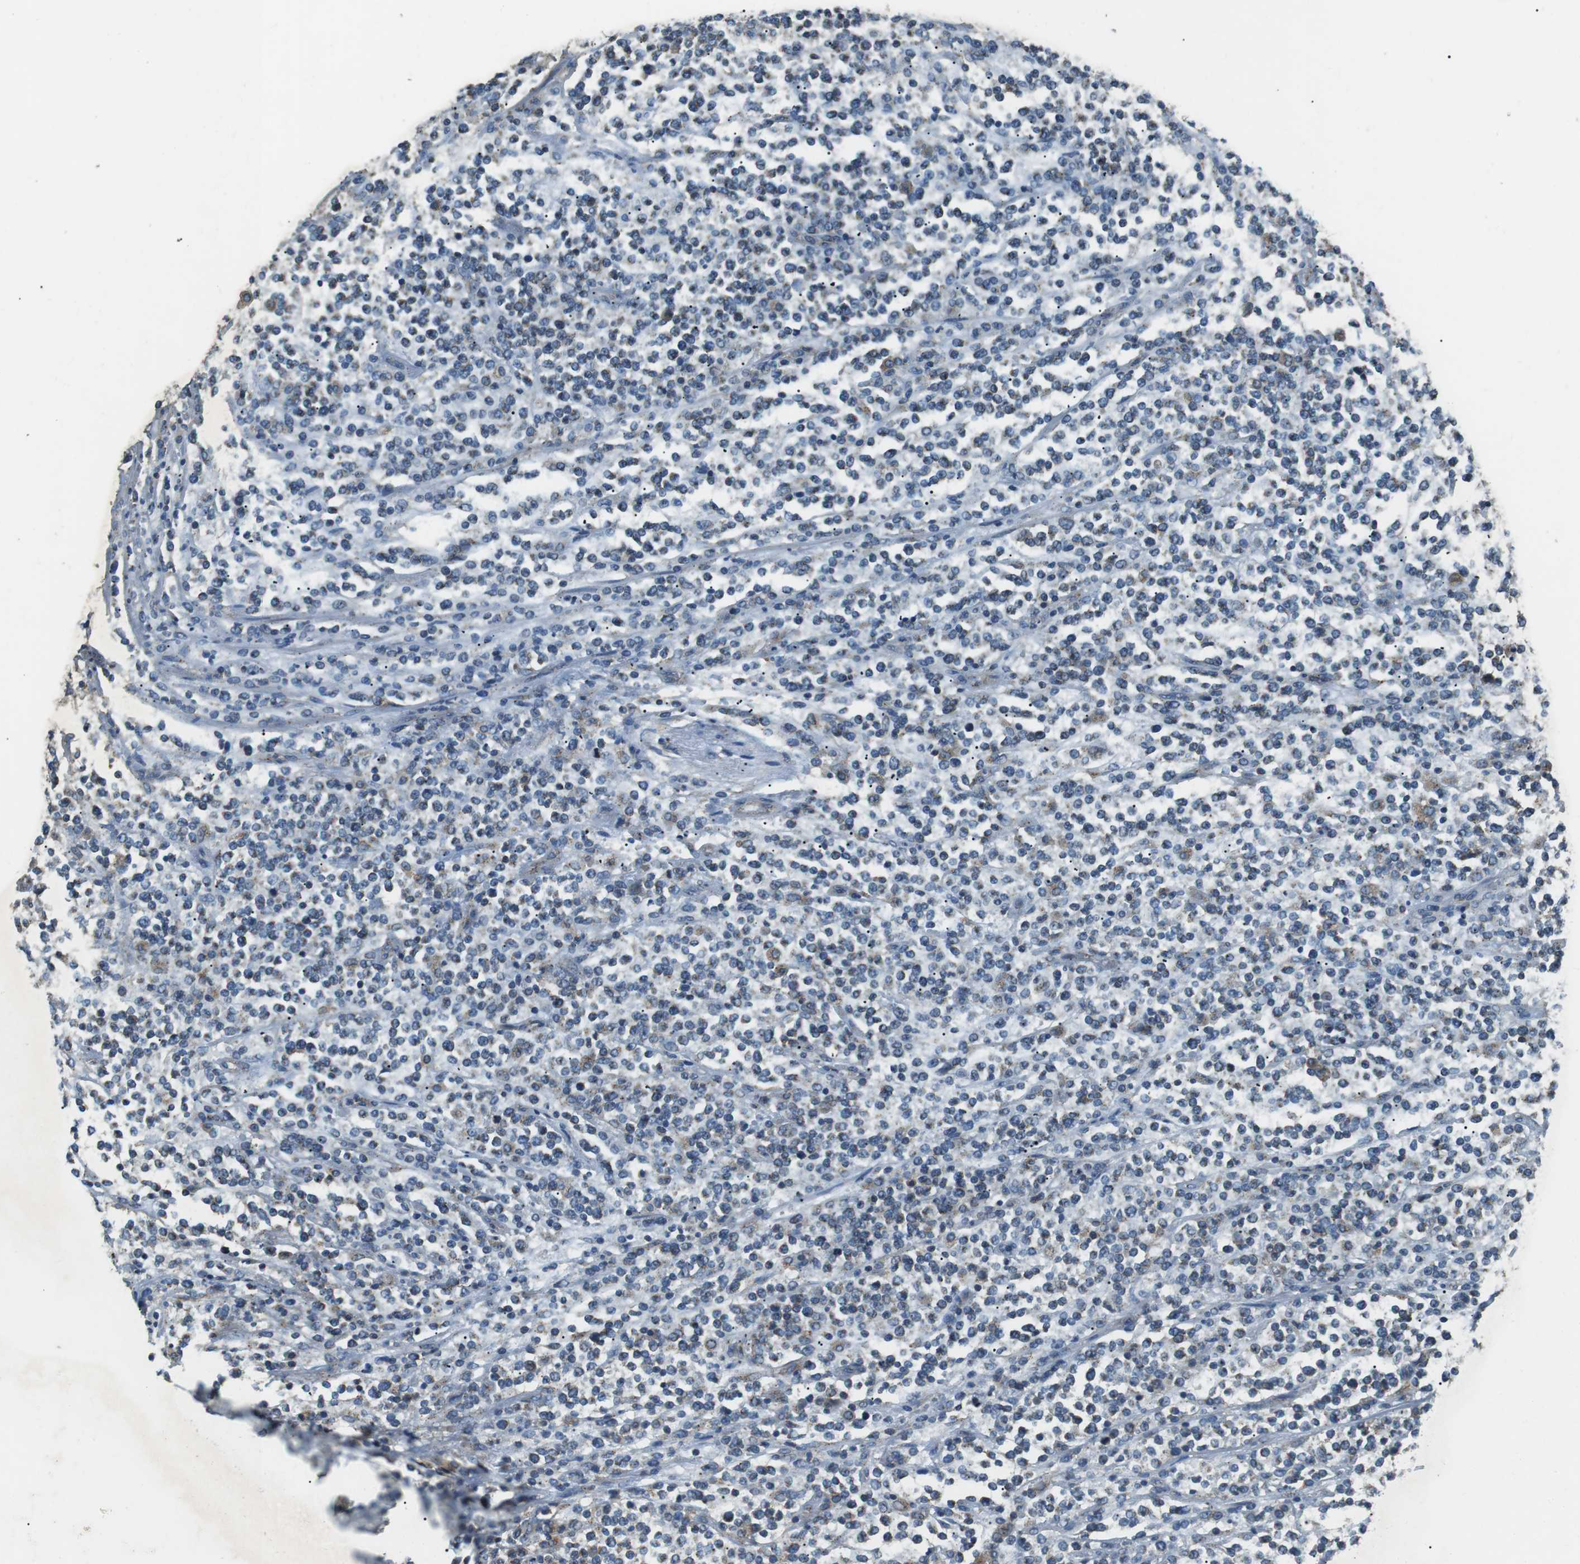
{"staining": {"intensity": "weak", "quantity": "<25%", "location": "cytoplasmic/membranous"}, "tissue": "lymphoma", "cell_type": "Tumor cells", "image_type": "cancer", "snomed": [{"axis": "morphology", "description": "Malignant lymphoma, non-Hodgkin's type, High grade"}, {"axis": "topography", "description": "Soft tissue"}], "caption": "This is a histopathology image of immunohistochemistry (IHC) staining of high-grade malignant lymphoma, non-Hodgkin's type, which shows no staining in tumor cells.", "gene": "FAM3B", "patient": {"sex": "male", "age": 18}}